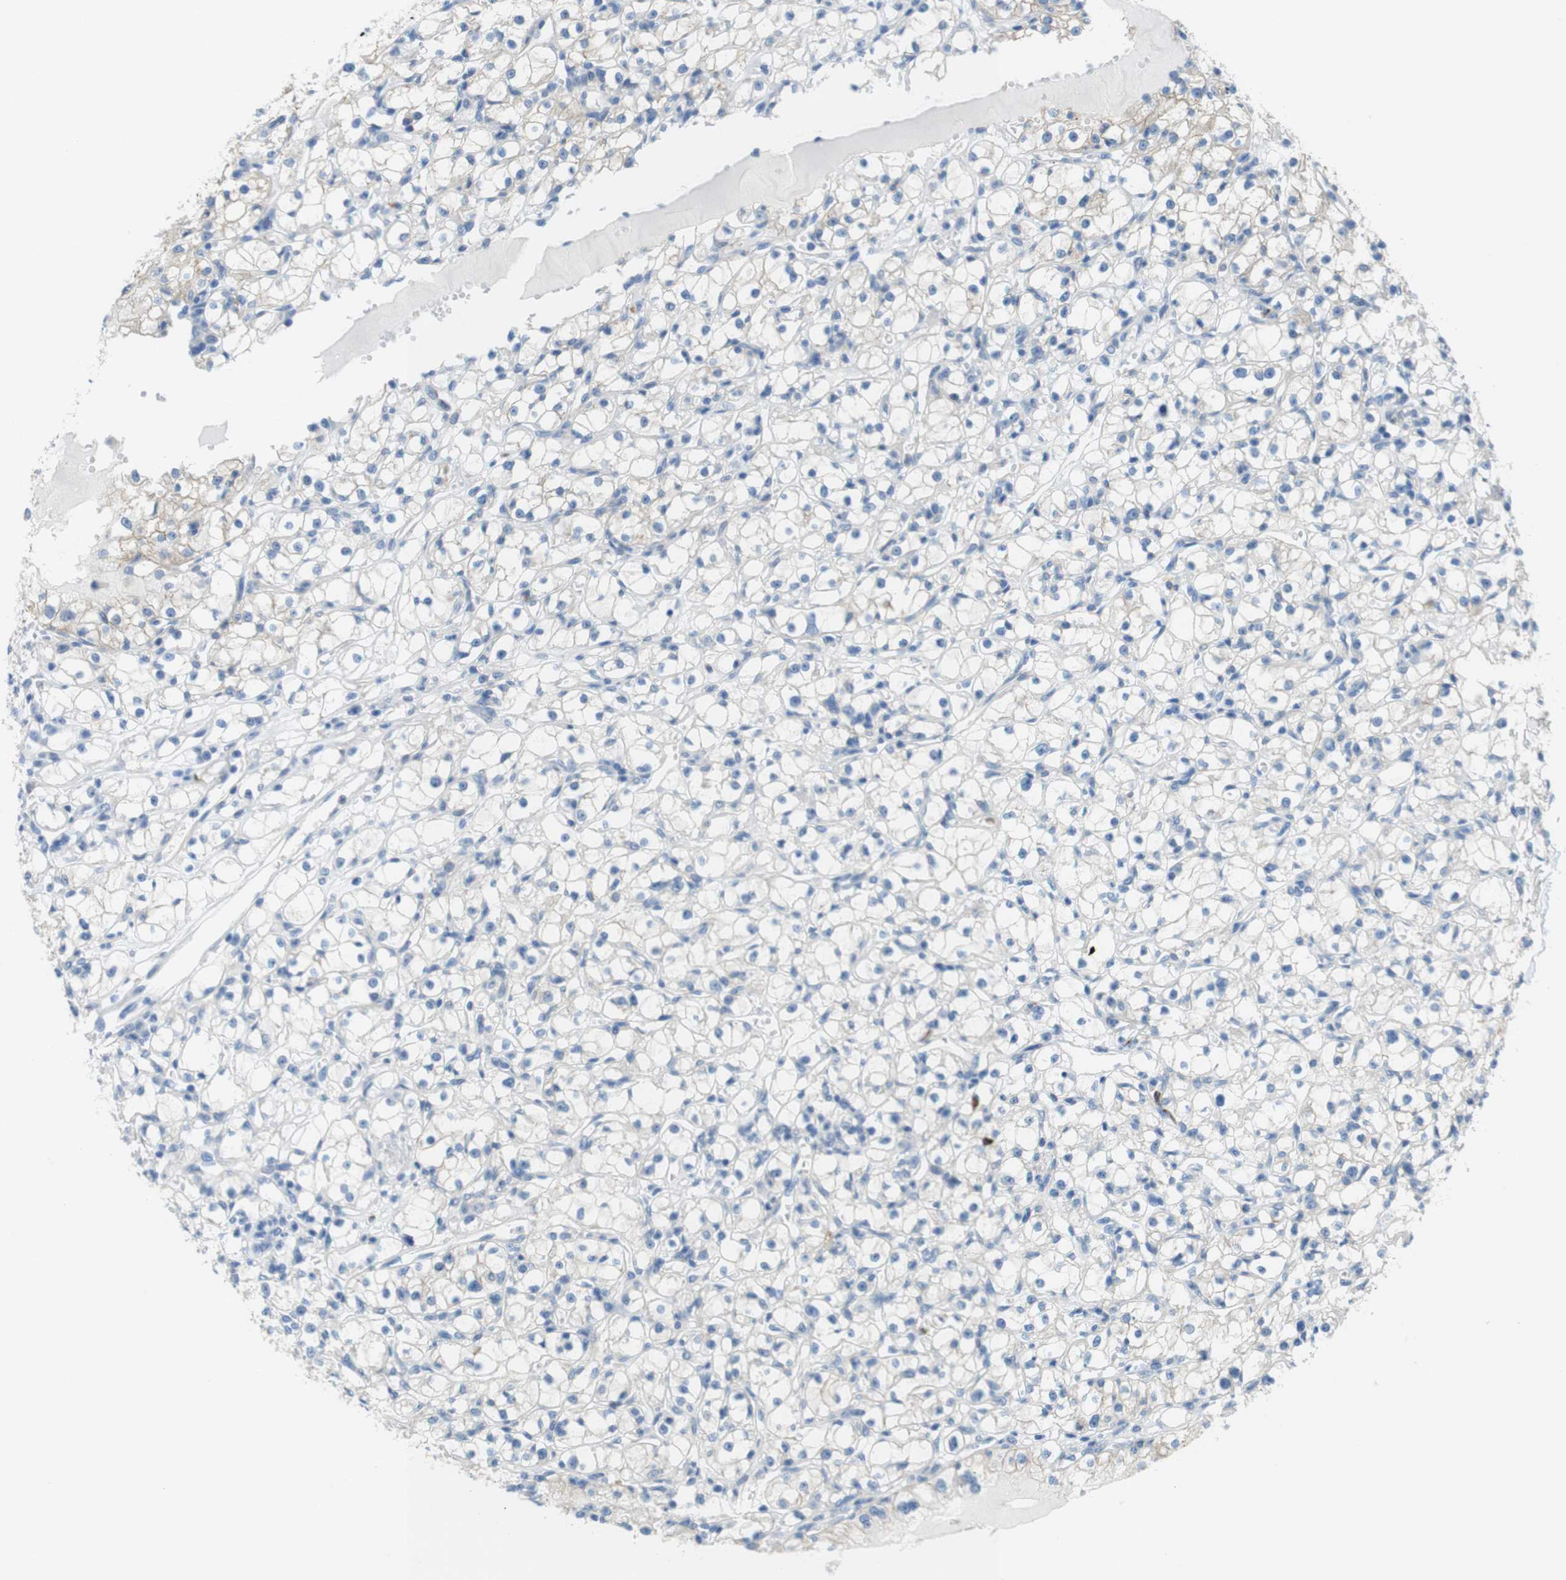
{"staining": {"intensity": "weak", "quantity": "<25%", "location": "cytoplasmic/membranous"}, "tissue": "renal cancer", "cell_type": "Tumor cells", "image_type": "cancer", "snomed": [{"axis": "morphology", "description": "Adenocarcinoma, NOS"}, {"axis": "topography", "description": "Kidney"}], "caption": "An image of renal adenocarcinoma stained for a protein exhibits no brown staining in tumor cells.", "gene": "CLMN", "patient": {"sex": "male", "age": 56}}